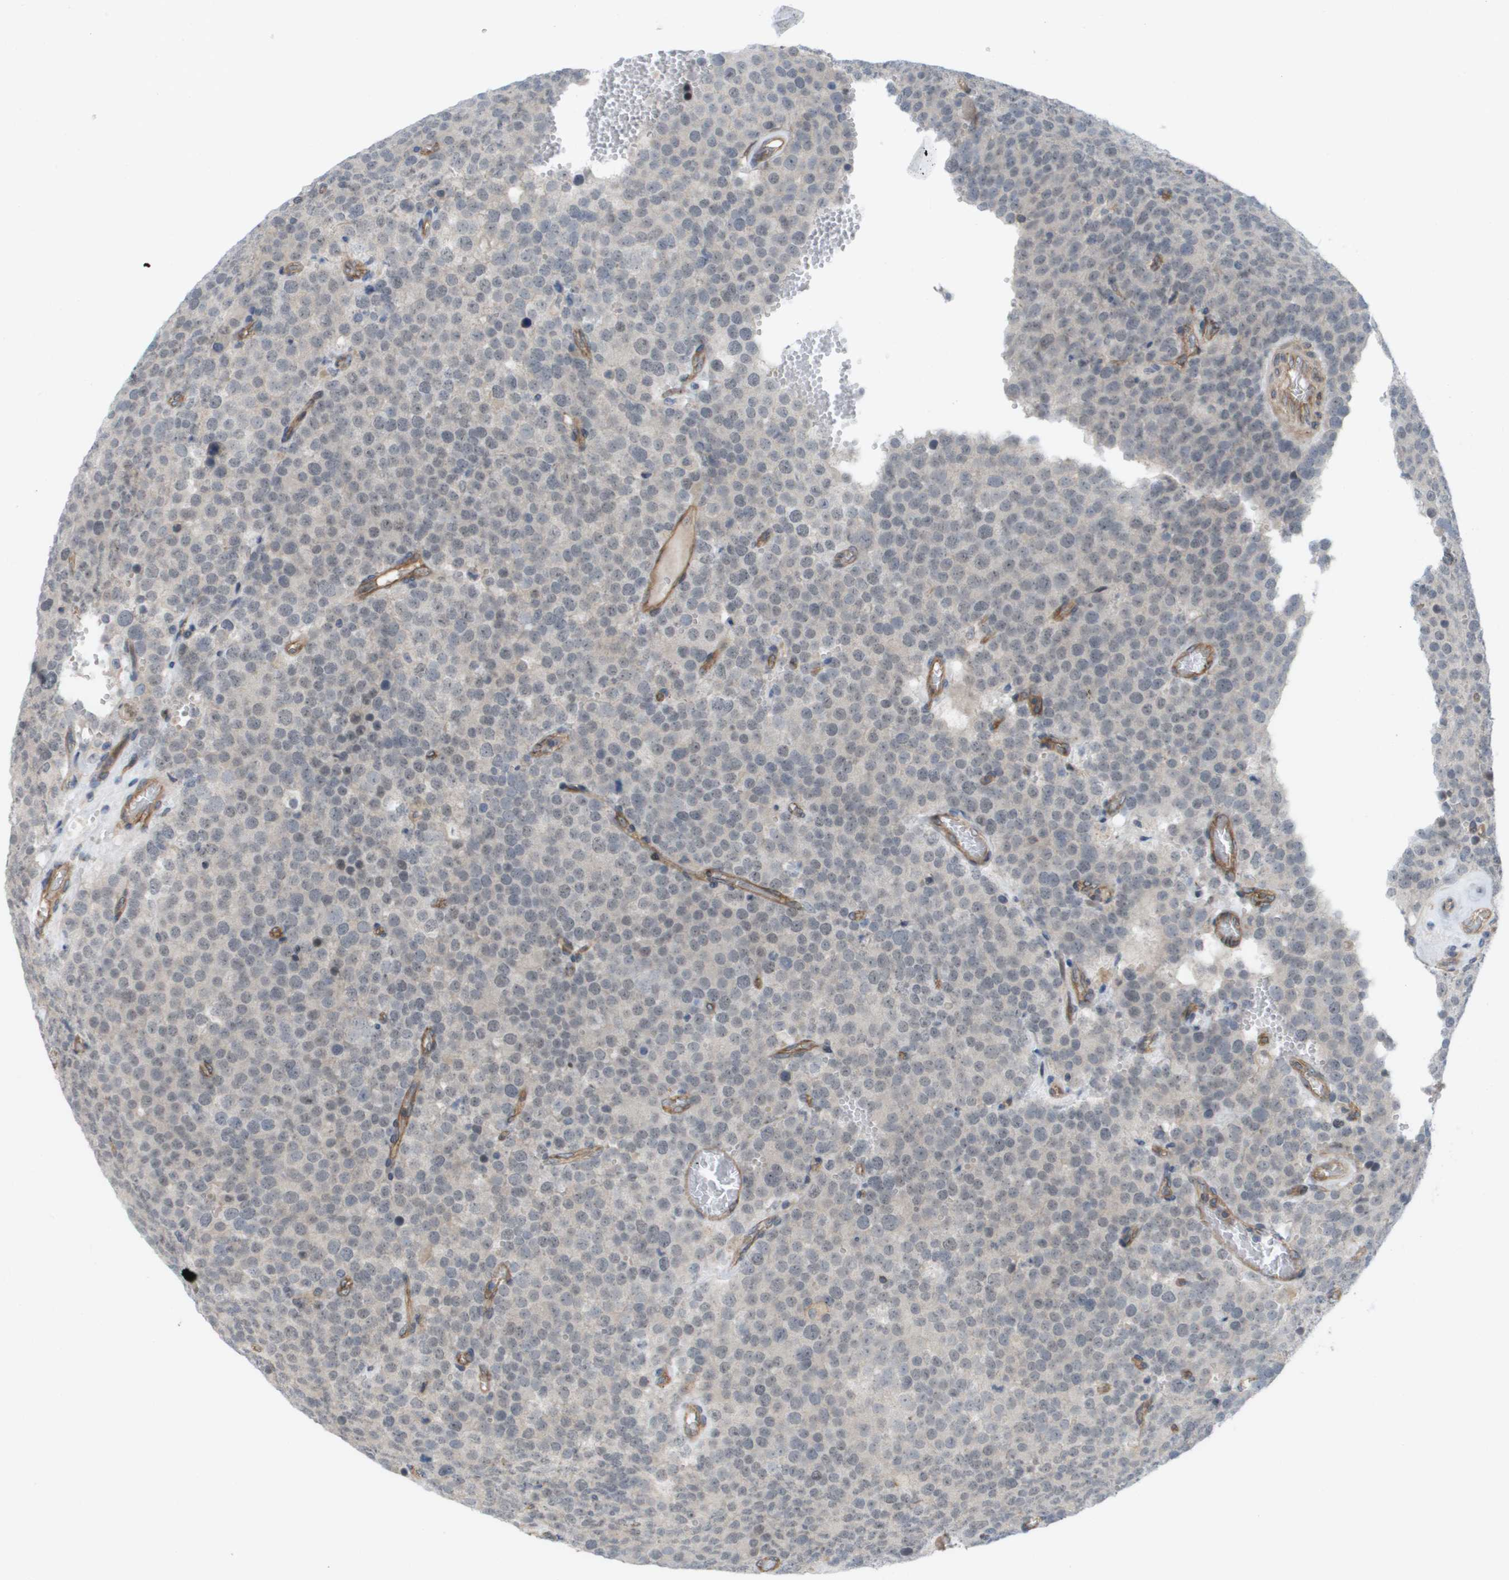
{"staining": {"intensity": "negative", "quantity": "none", "location": "none"}, "tissue": "testis cancer", "cell_type": "Tumor cells", "image_type": "cancer", "snomed": [{"axis": "morphology", "description": "Normal tissue, NOS"}, {"axis": "morphology", "description": "Seminoma, NOS"}, {"axis": "topography", "description": "Testis"}], "caption": "High power microscopy image of an IHC histopathology image of seminoma (testis), revealing no significant expression in tumor cells.", "gene": "MTARC2", "patient": {"sex": "male", "age": 71}}